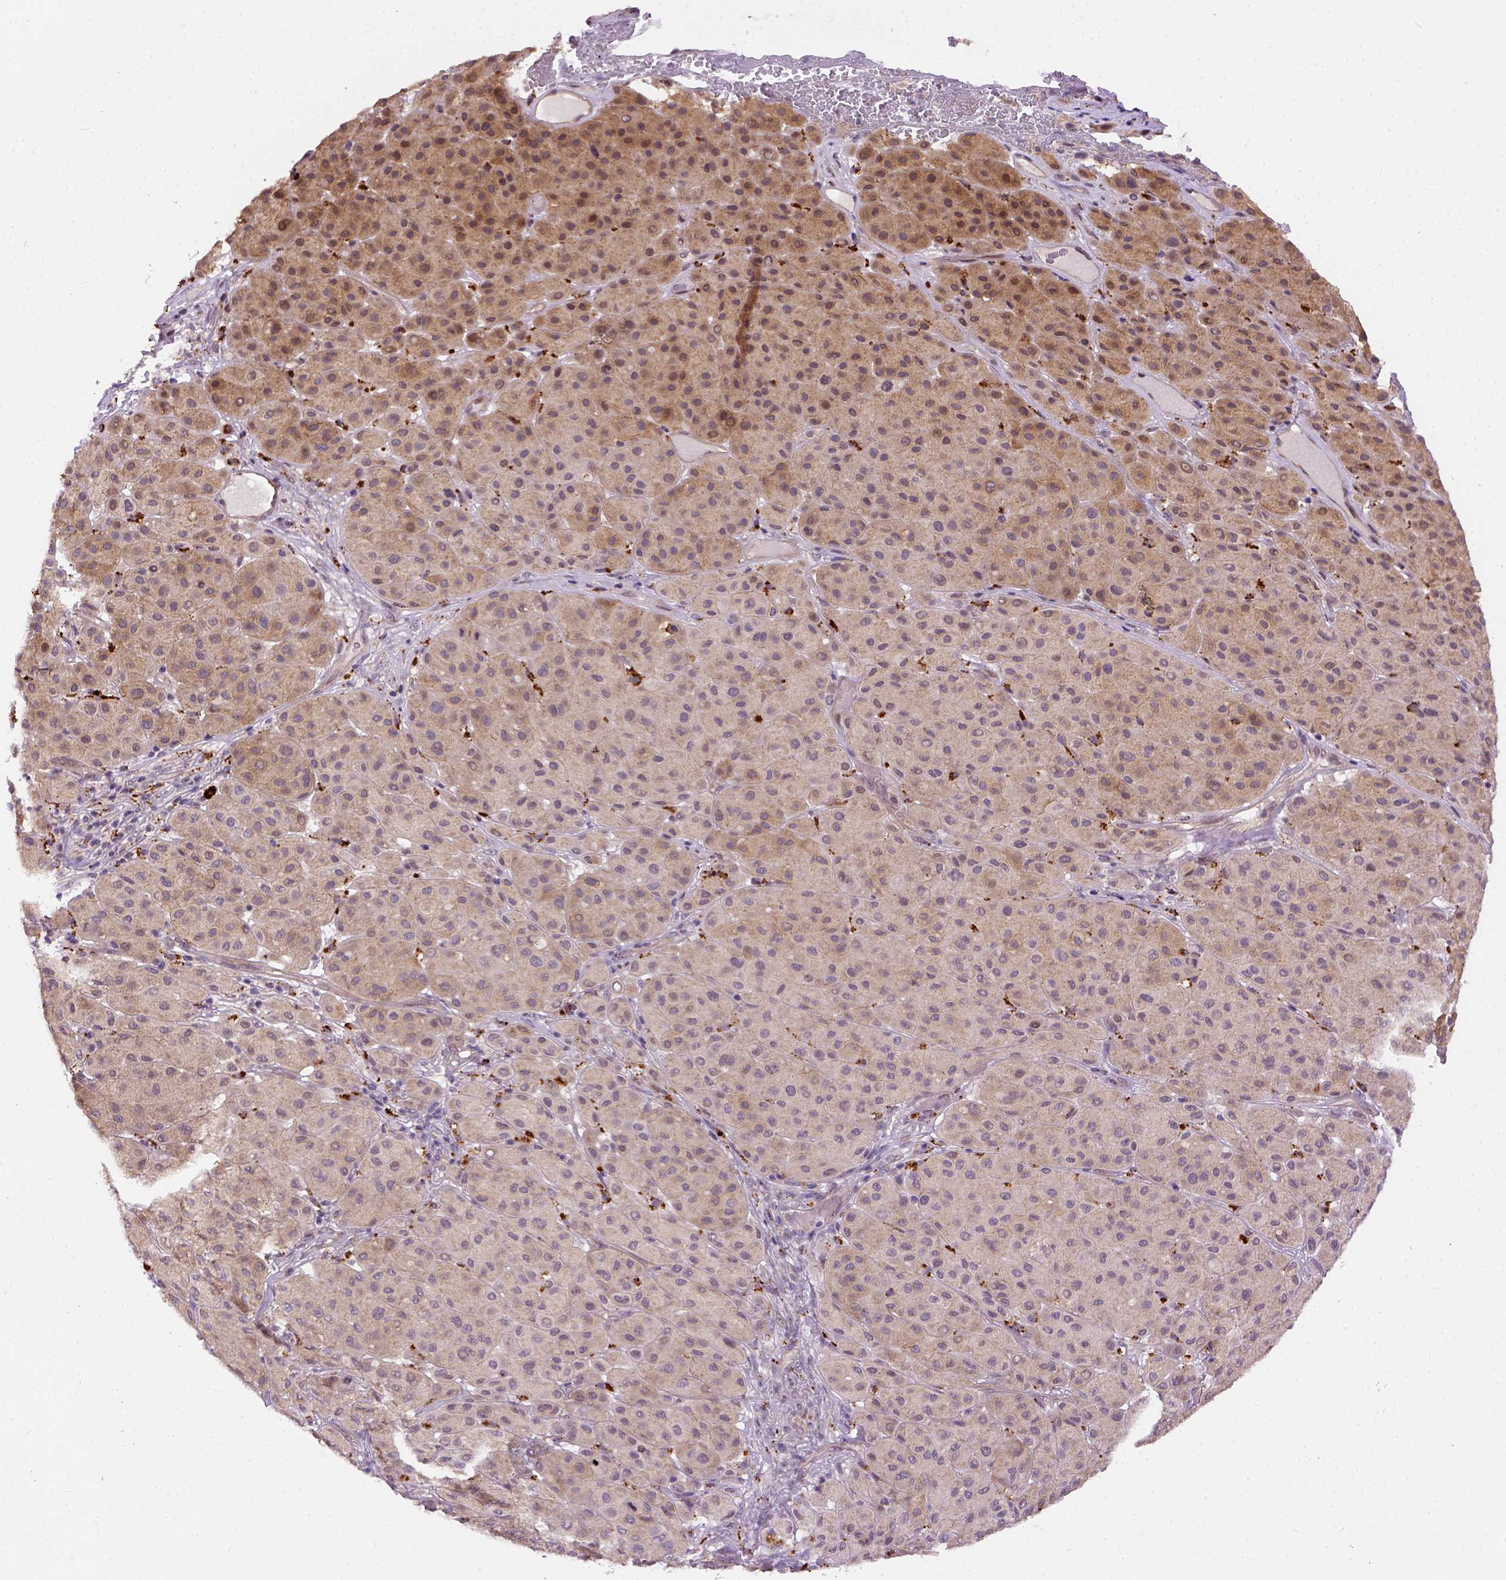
{"staining": {"intensity": "moderate", "quantity": "<25%", "location": "cytoplasmic/membranous,nuclear"}, "tissue": "melanoma", "cell_type": "Tumor cells", "image_type": "cancer", "snomed": [{"axis": "morphology", "description": "Malignant melanoma, Metastatic site"}, {"axis": "topography", "description": "Smooth muscle"}], "caption": "This is an image of immunohistochemistry staining of malignant melanoma (metastatic site), which shows moderate staining in the cytoplasmic/membranous and nuclear of tumor cells.", "gene": "KAZN", "patient": {"sex": "male", "age": 41}}